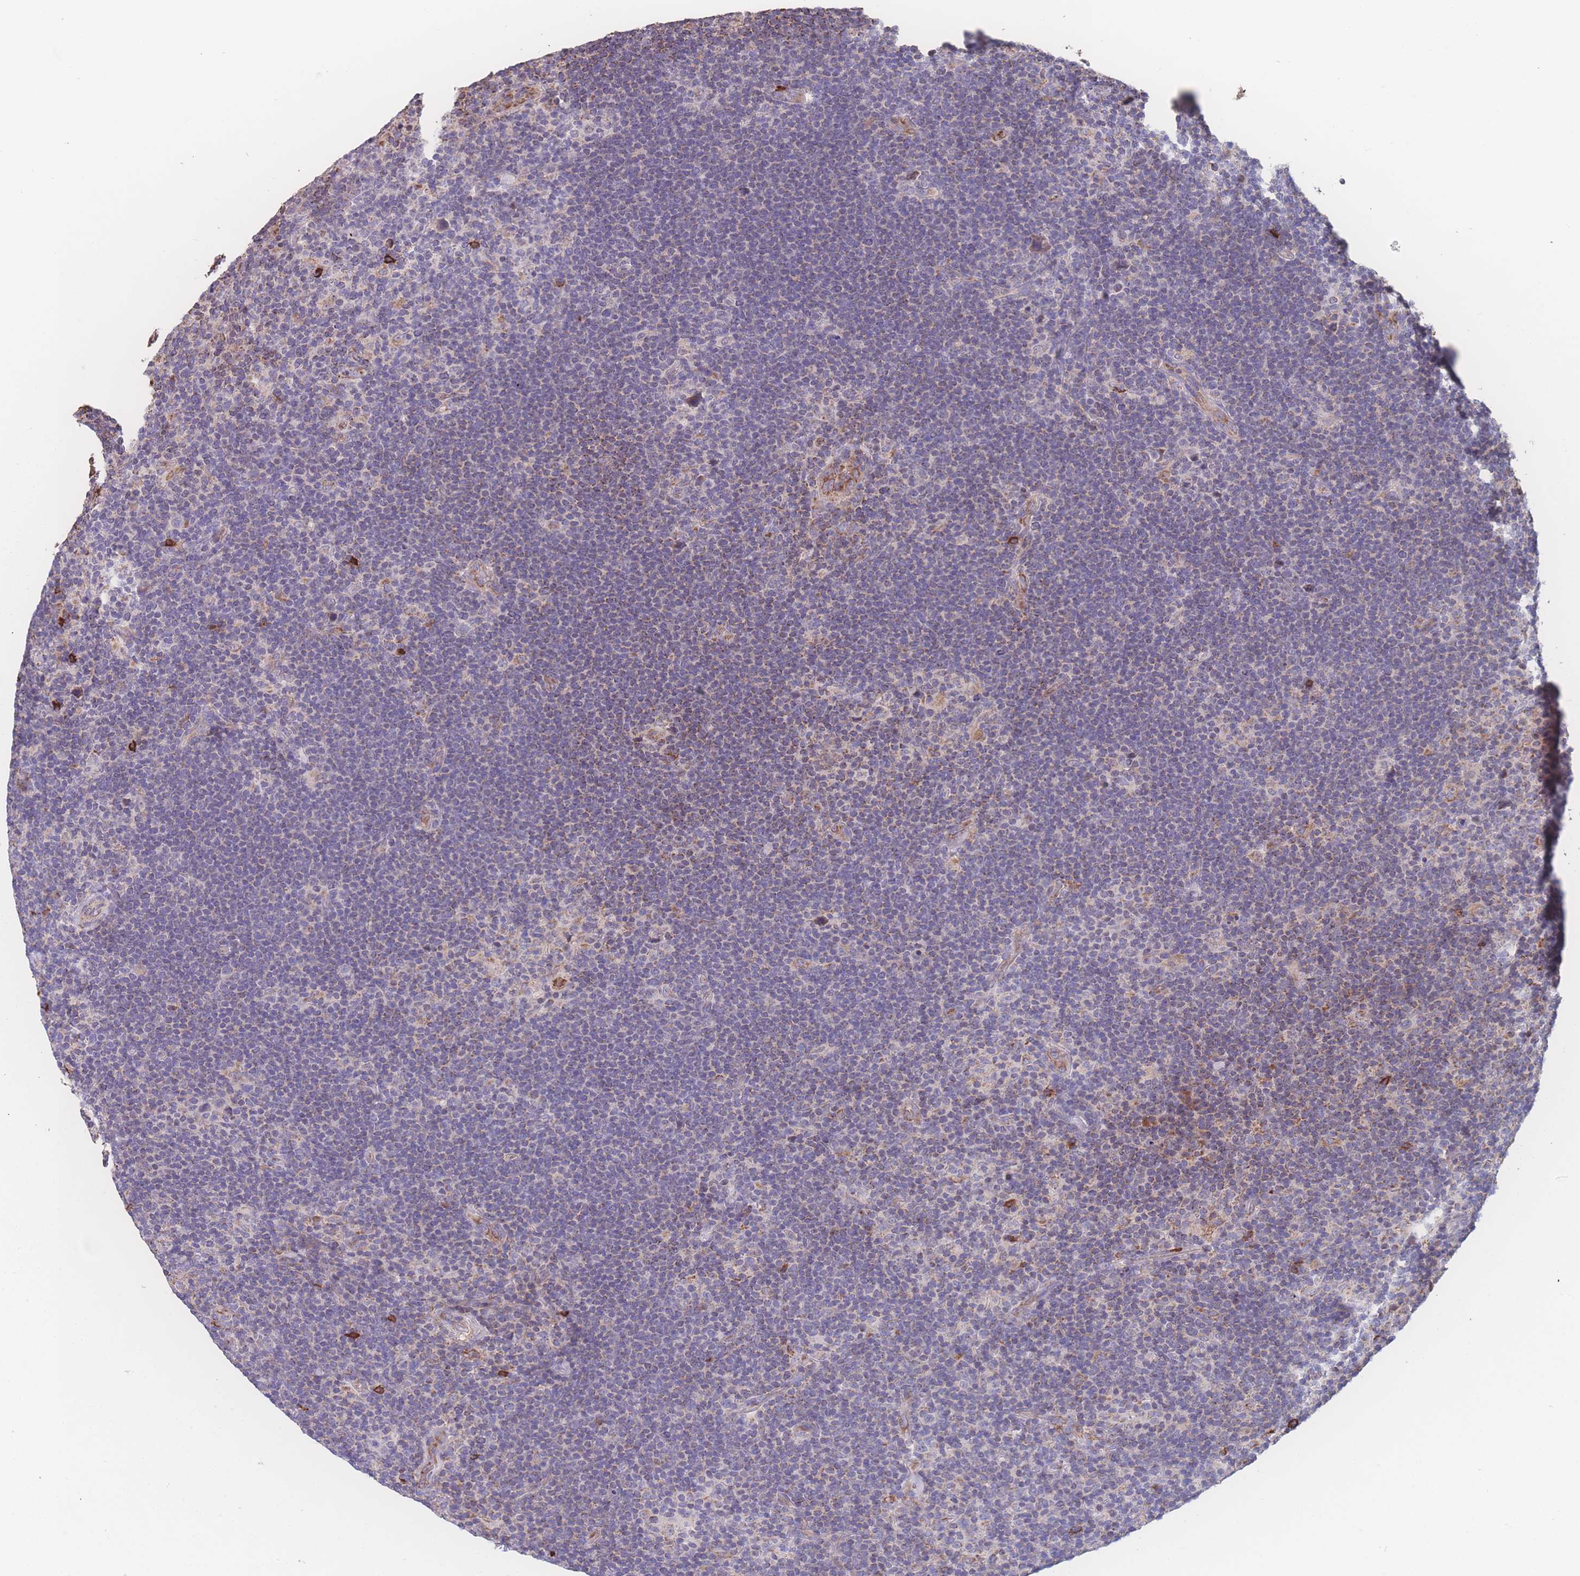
{"staining": {"intensity": "negative", "quantity": "none", "location": "none"}, "tissue": "lymphoma", "cell_type": "Tumor cells", "image_type": "cancer", "snomed": [{"axis": "morphology", "description": "Hodgkin's disease, NOS"}, {"axis": "topography", "description": "Lymph node"}], "caption": "Tumor cells show no significant staining in lymphoma. (DAB (3,3'-diaminobenzidine) immunohistochemistry visualized using brightfield microscopy, high magnification).", "gene": "SGSM3", "patient": {"sex": "female", "age": 57}}